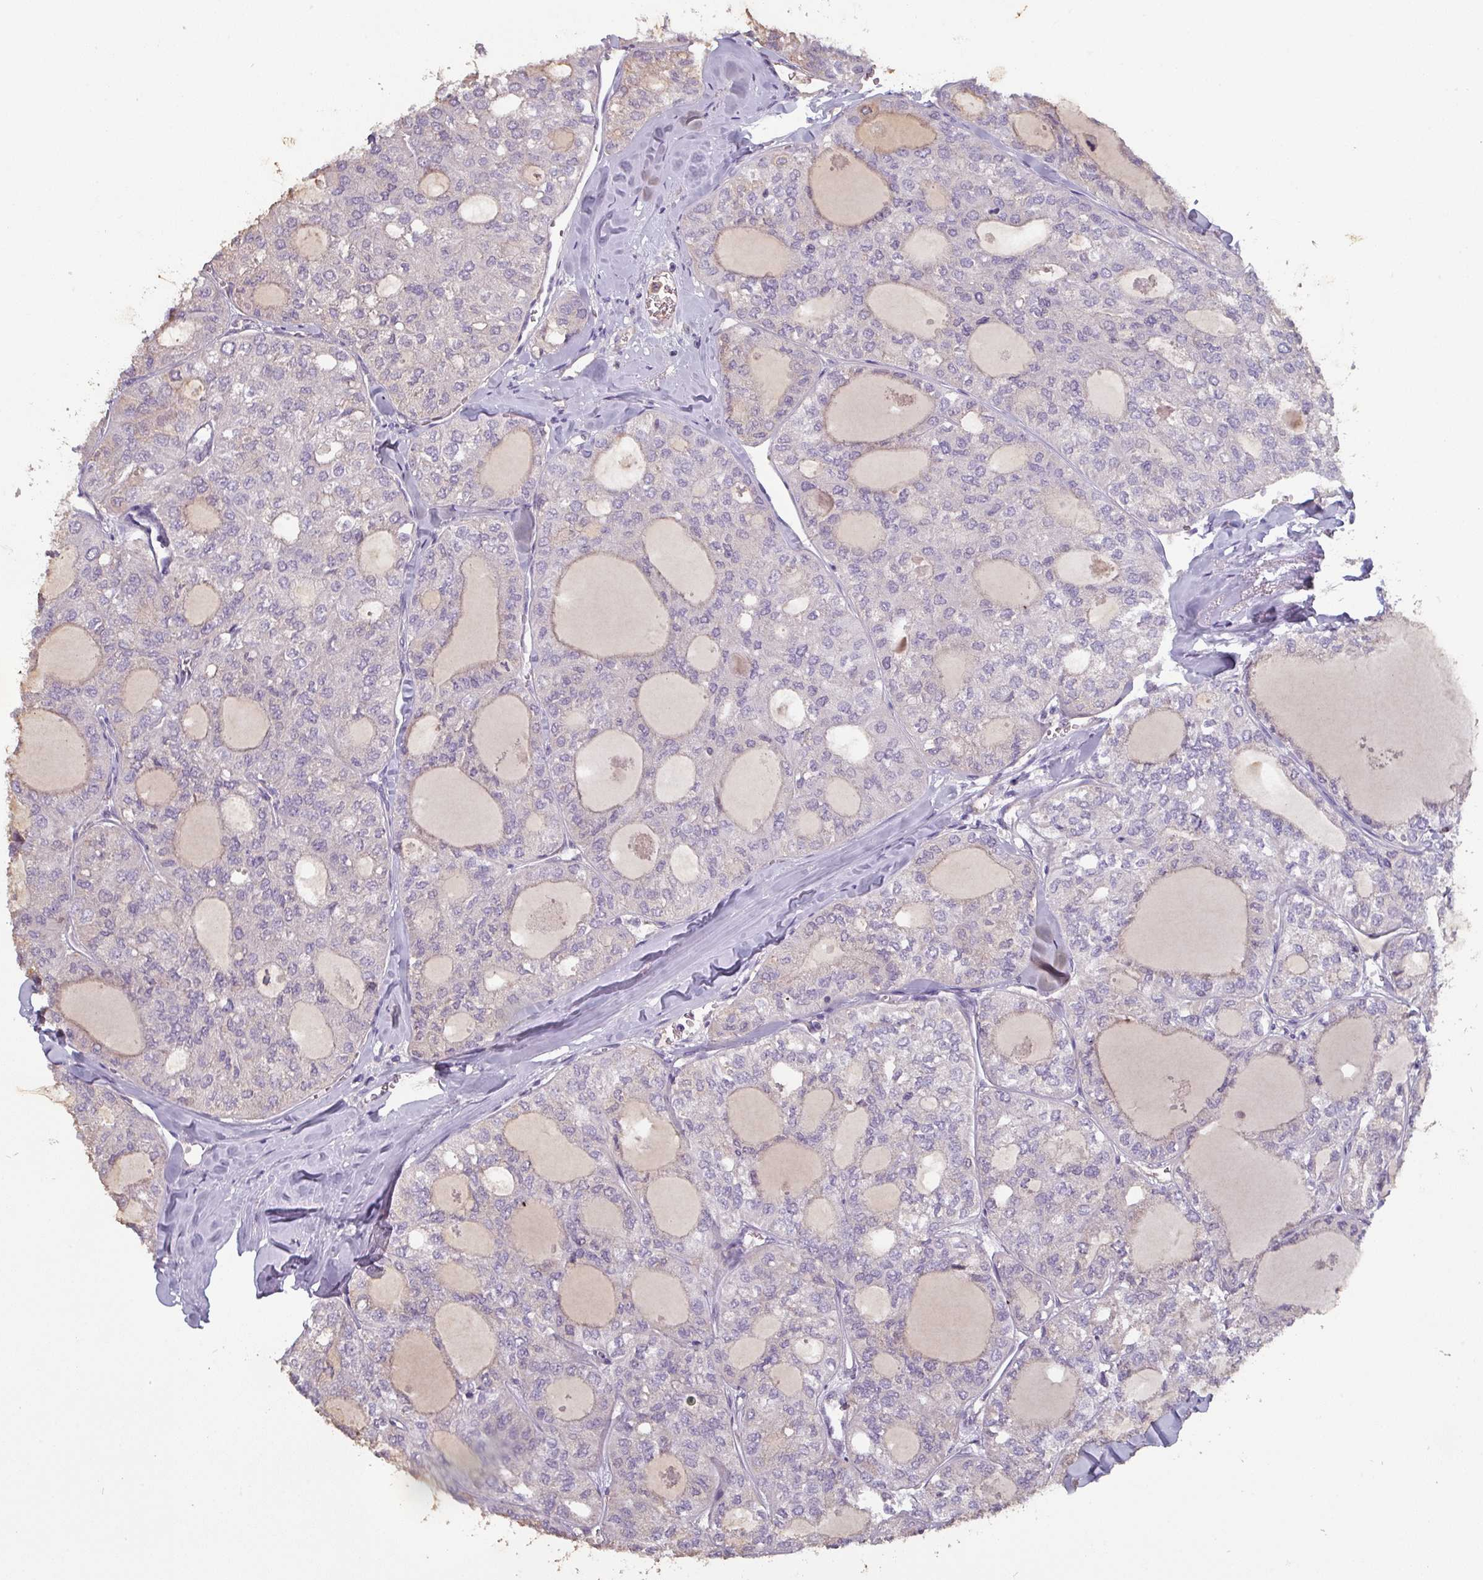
{"staining": {"intensity": "negative", "quantity": "none", "location": "none"}, "tissue": "thyroid cancer", "cell_type": "Tumor cells", "image_type": "cancer", "snomed": [{"axis": "morphology", "description": "Follicular adenoma carcinoma, NOS"}, {"axis": "topography", "description": "Thyroid gland"}], "caption": "High power microscopy photomicrograph of an immunohistochemistry image of follicular adenoma carcinoma (thyroid), revealing no significant expression in tumor cells.", "gene": "PRAMEF8", "patient": {"sex": "male", "age": 75}}